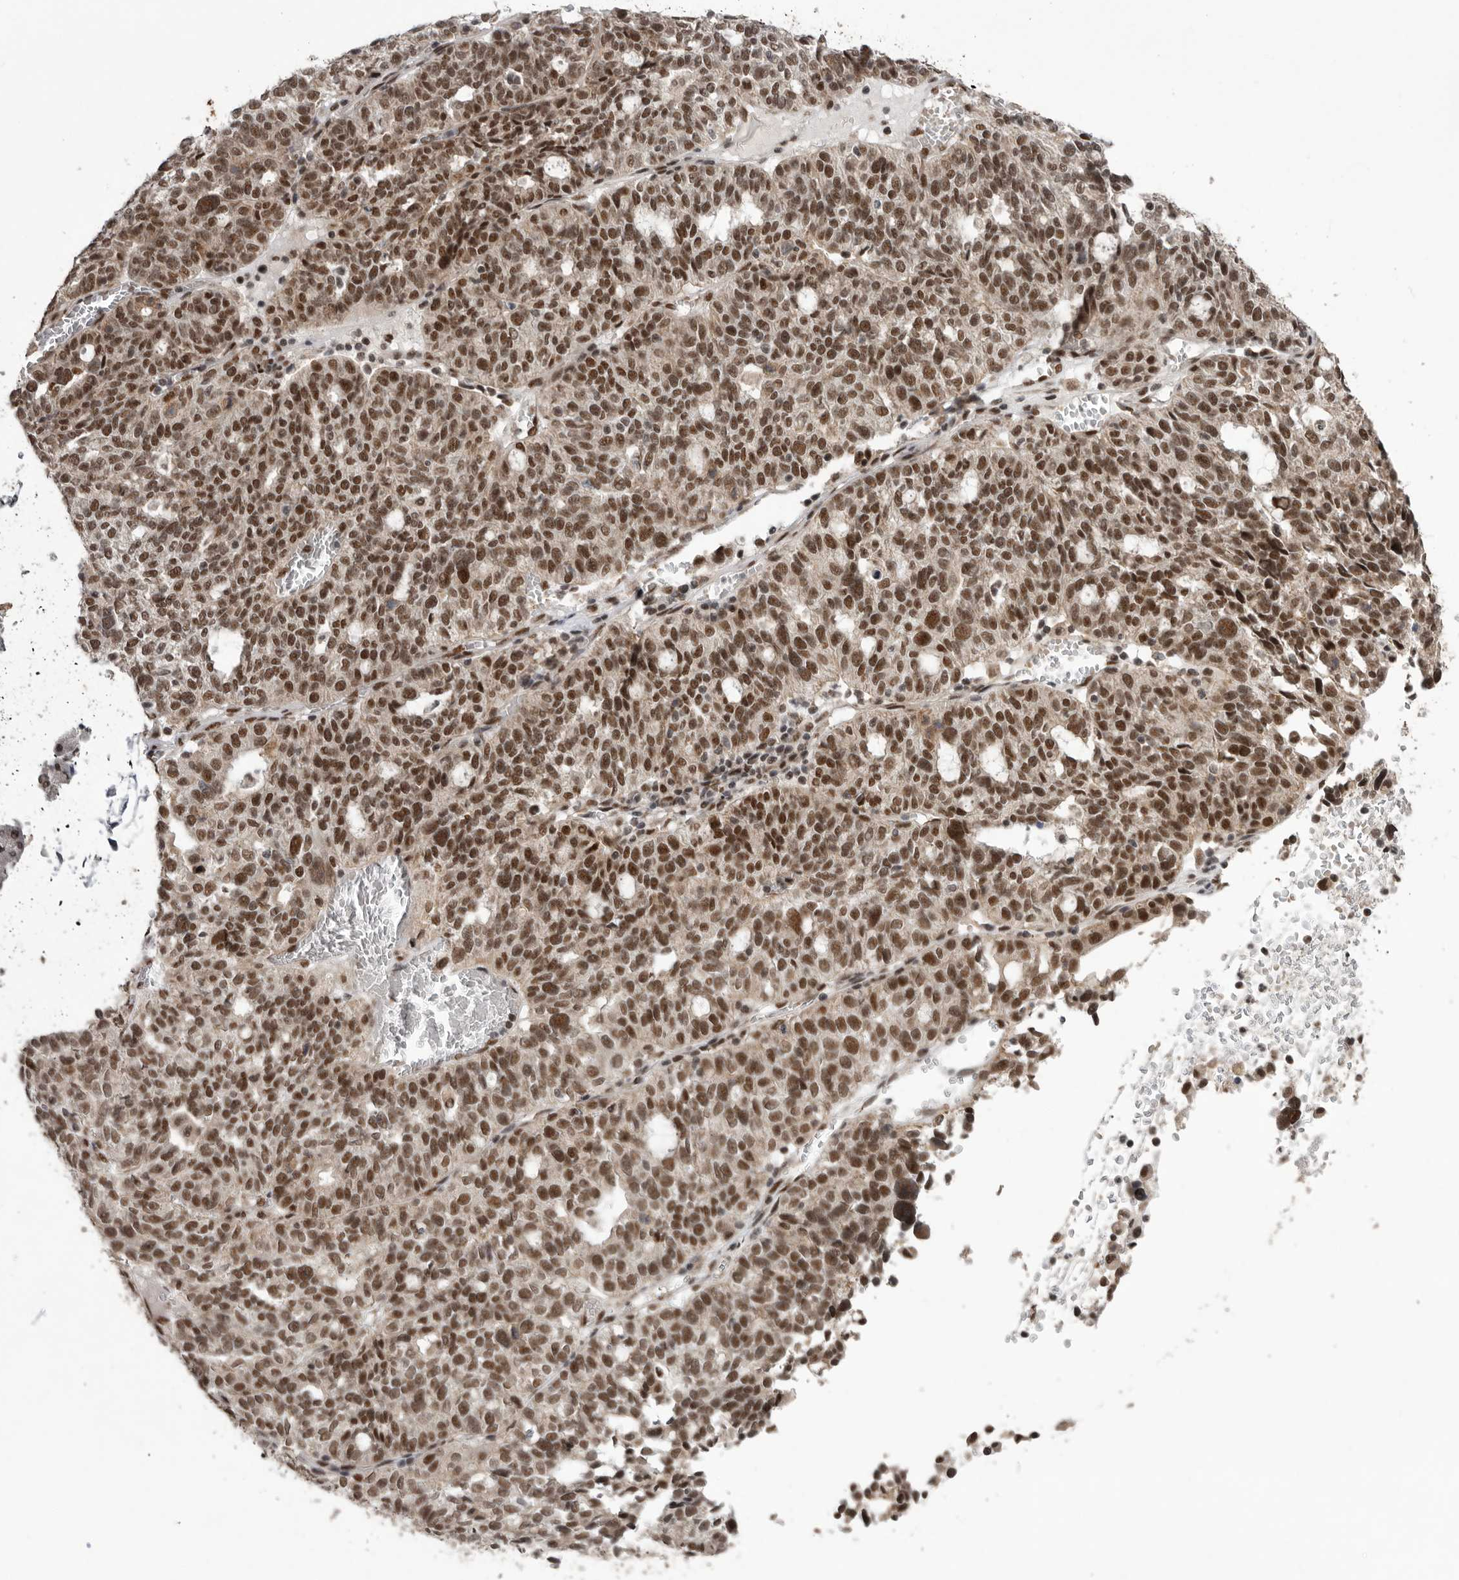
{"staining": {"intensity": "strong", "quantity": ">75%", "location": "nuclear"}, "tissue": "ovarian cancer", "cell_type": "Tumor cells", "image_type": "cancer", "snomed": [{"axis": "morphology", "description": "Cystadenocarcinoma, serous, NOS"}, {"axis": "topography", "description": "Ovary"}], "caption": "About >75% of tumor cells in ovarian serous cystadenocarcinoma demonstrate strong nuclear protein positivity as visualized by brown immunohistochemical staining.", "gene": "PPP1R10", "patient": {"sex": "female", "age": 59}}